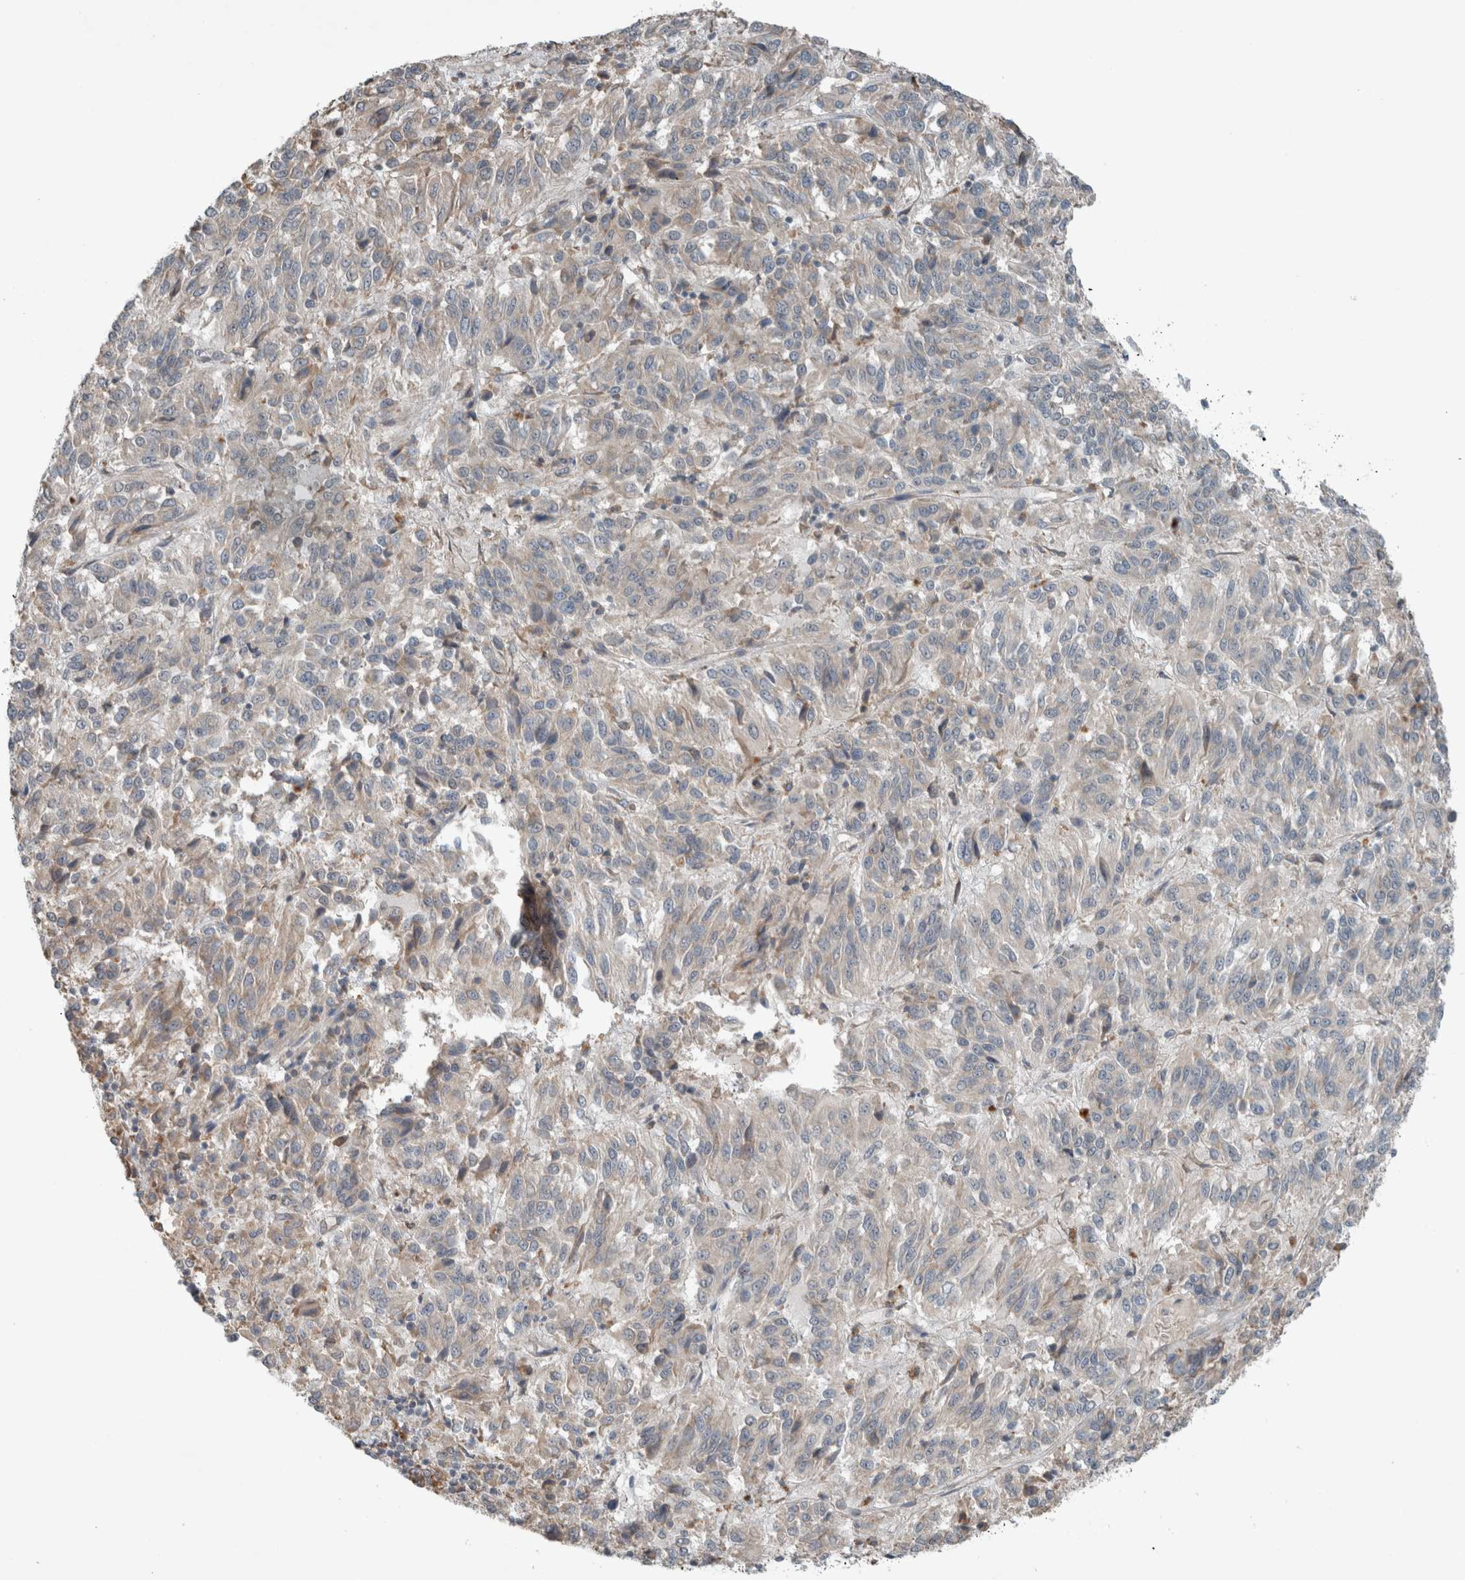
{"staining": {"intensity": "negative", "quantity": "none", "location": "none"}, "tissue": "melanoma", "cell_type": "Tumor cells", "image_type": "cancer", "snomed": [{"axis": "morphology", "description": "Malignant melanoma, Metastatic site"}, {"axis": "topography", "description": "Lung"}], "caption": "Immunohistochemistry (IHC) micrograph of neoplastic tissue: human melanoma stained with DAB (3,3'-diaminobenzidine) reveals no significant protein expression in tumor cells. The staining was performed using DAB to visualize the protein expression in brown, while the nuclei were stained in blue with hematoxylin (Magnification: 20x).", "gene": "JADE2", "patient": {"sex": "male", "age": 64}}